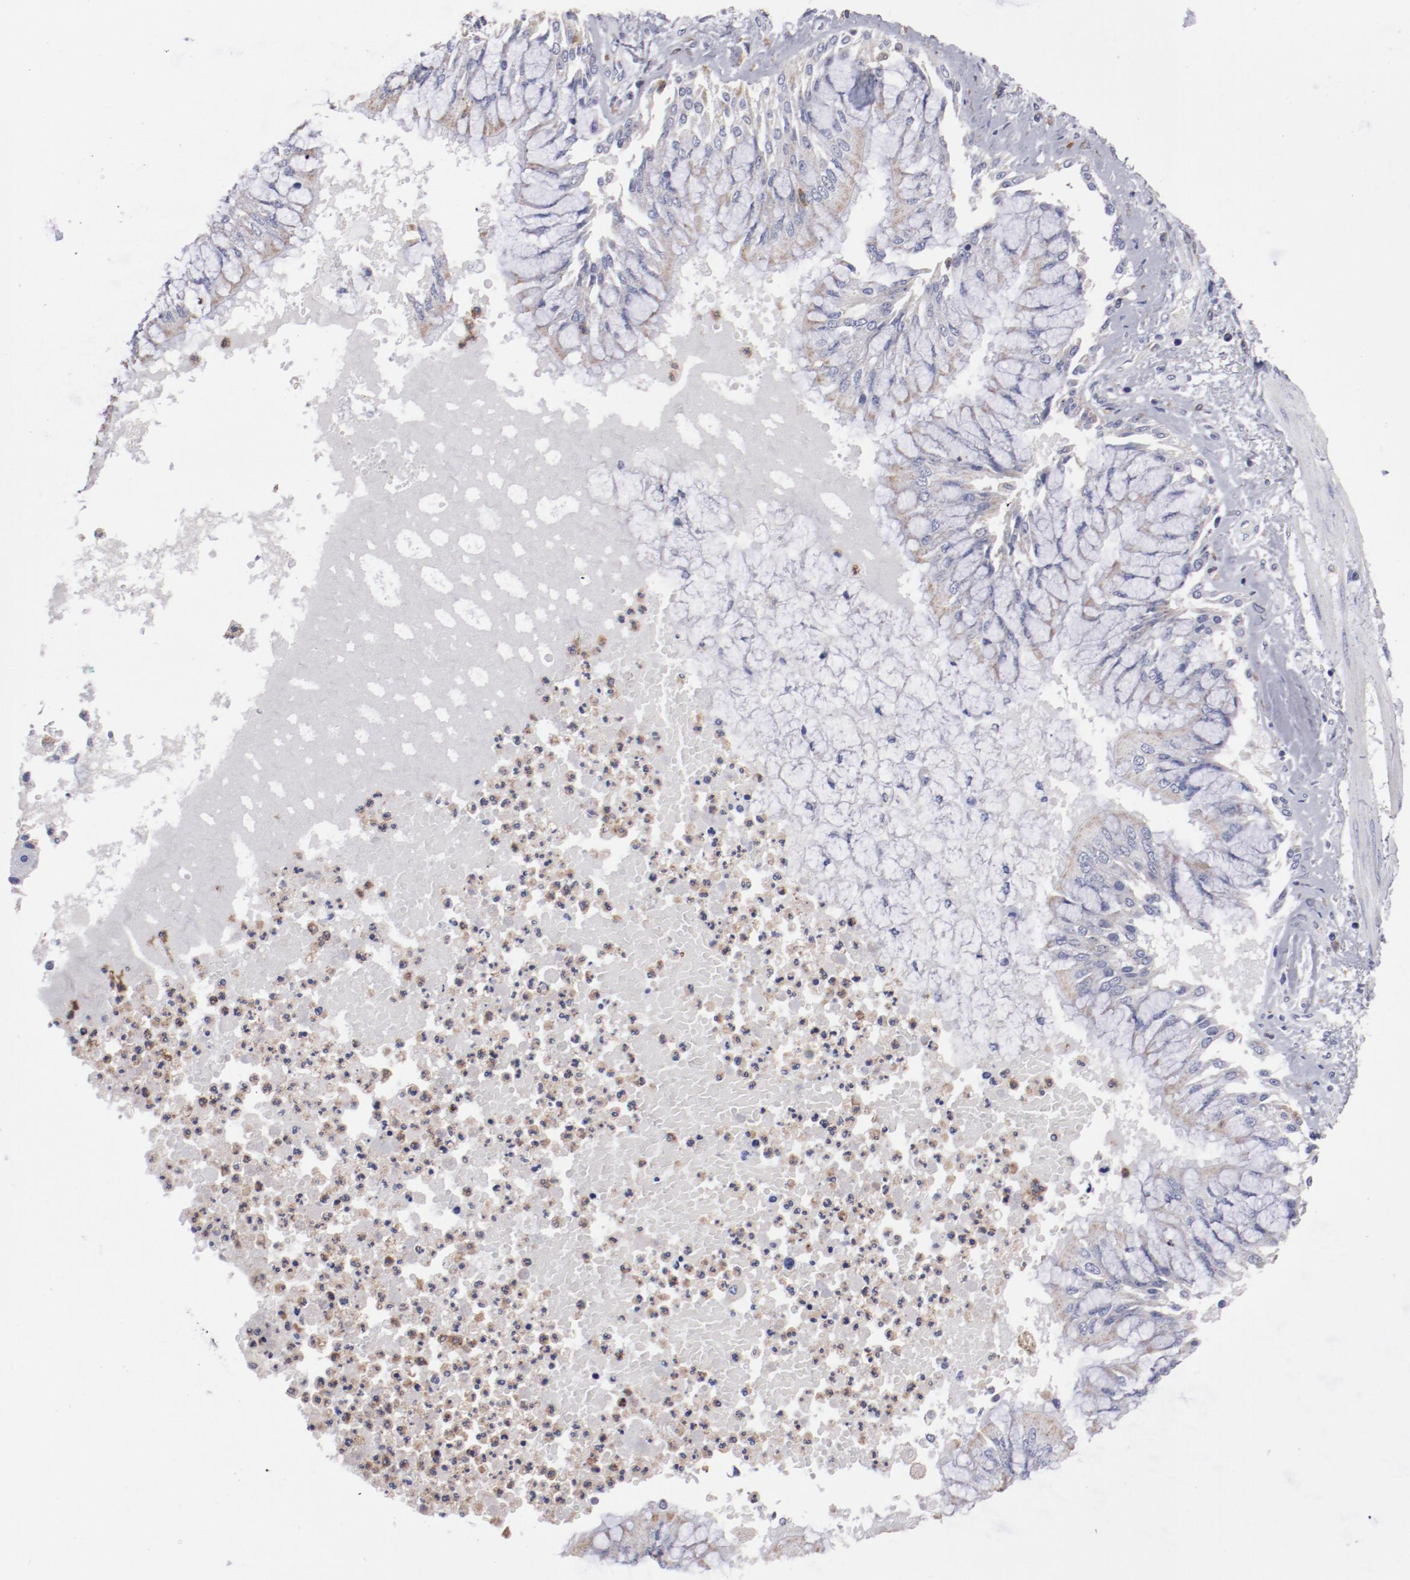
{"staining": {"intensity": "weak", "quantity": ">75%", "location": "cytoplasmic/membranous"}, "tissue": "bronchus", "cell_type": "Respiratory epithelial cells", "image_type": "normal", "snomed": [{"axis": "morphology", "description": "Normal tissue, NOS"}, {"axis": "topography", "description": "Cartilage tissue"}, {"axis": "topography", "description": "Bronchus"}, {"axis": "topography", "description": "Lung"}], "caption": "About >75% of respiratory epithelial cells in benign bronchus show weak cytoplasmic/membranous protein positivity as visualized by brown immunohistochemical staining.", "gene": "FGR", "patient": {"sex": "female", "age": 49}}